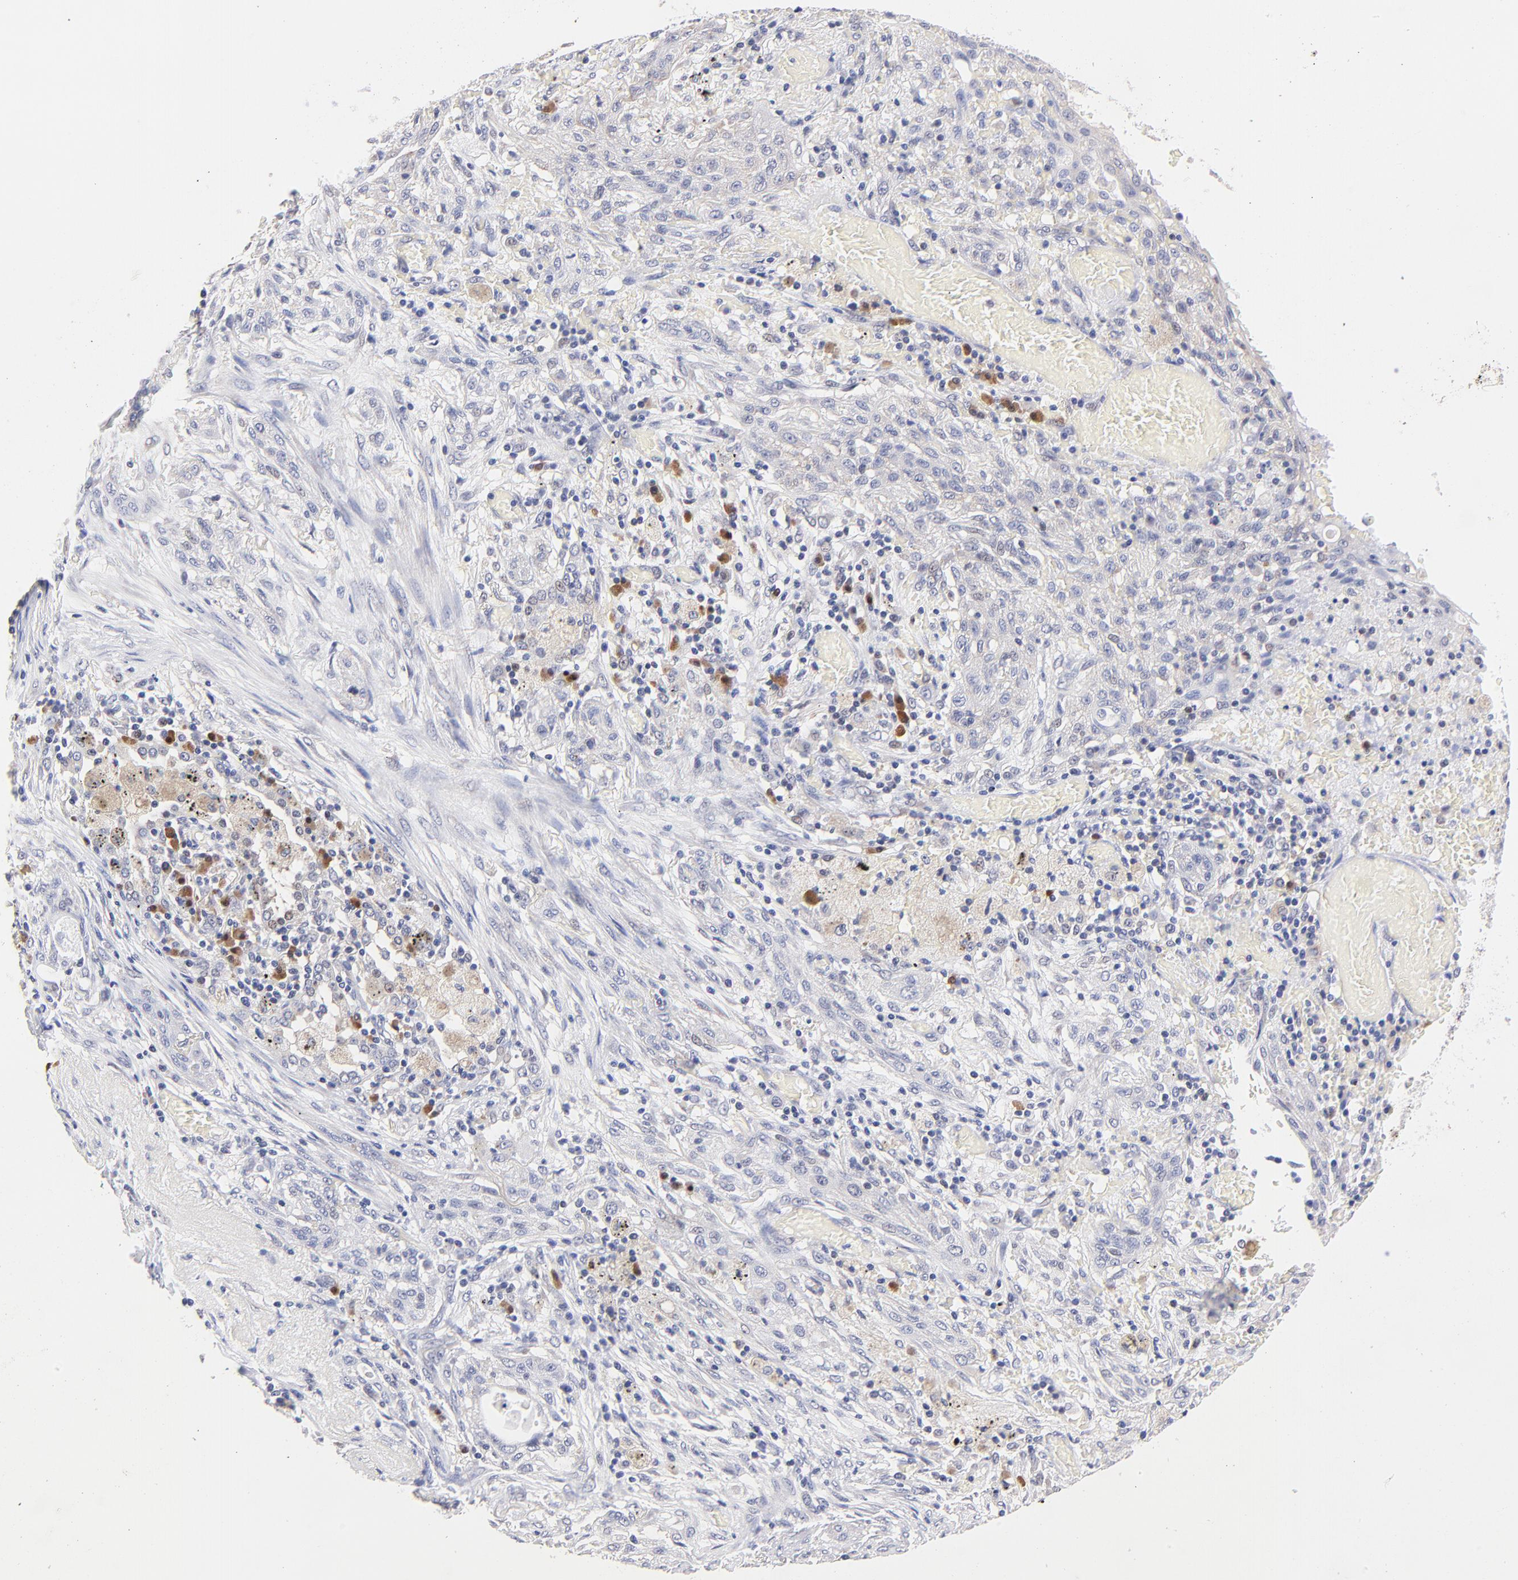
{"staining": {"intensity": "negative", "quantity": "none", "location": "none"}, "tissue": "lung cancer", "cell_type": "Tumor cells", "image_type": "cancer", "snomed": [{"axis": "morphology", "description": "Squamous cell carcinoma, NOS"}, {"axis": "topography", "description": "Lung"}], "caption": "Human squamous cell carcinoma (lung) stained for a protein using IHC exhibits no staining in tumor cells.", "gene": "ZNF155", "patient": {"sex": "female", "age": 47}}